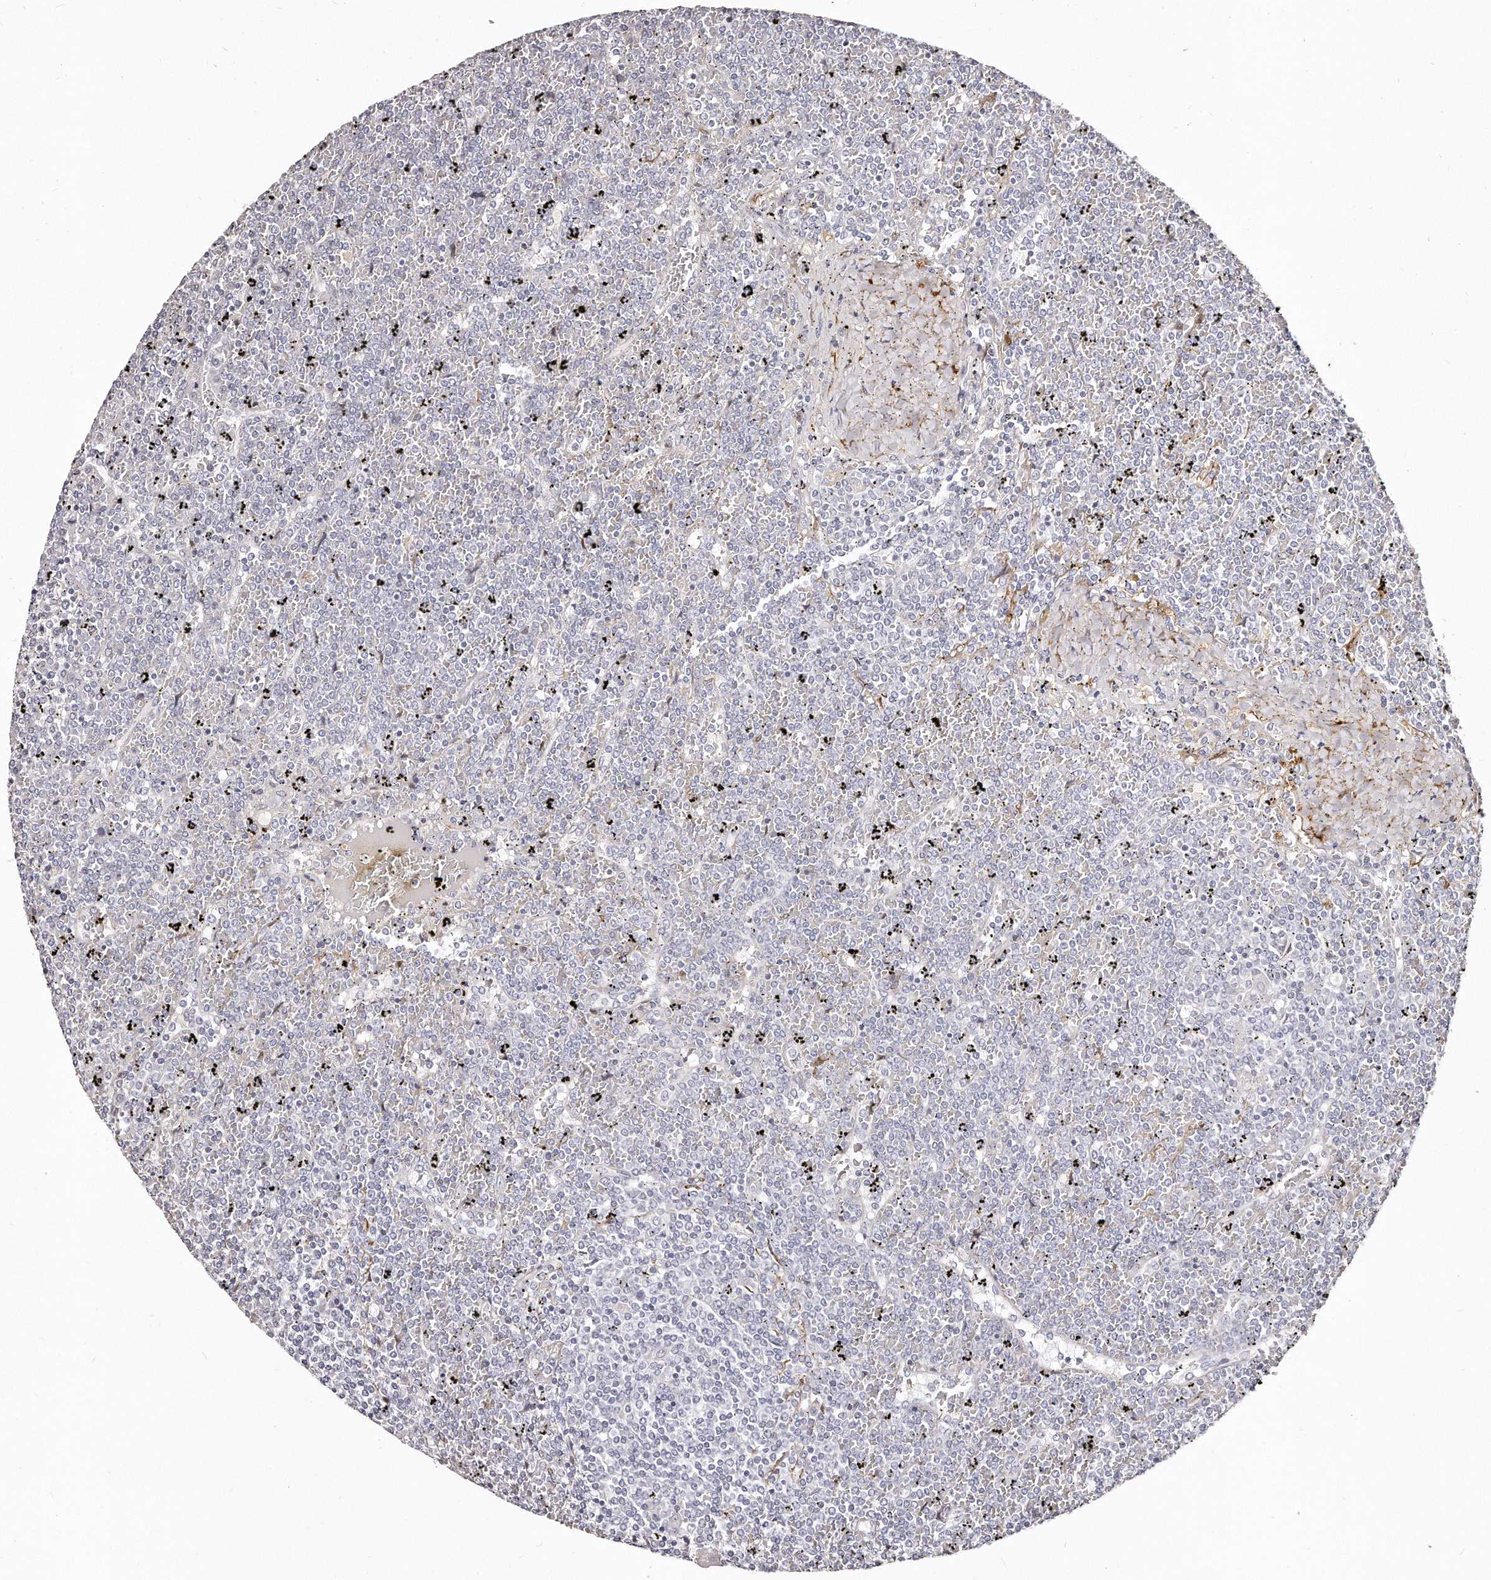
{"staining": {"intensity": "negative", "quantity": "none", "location": "none"}, "tissue": "lymphoma", "cell_type": "Tumor cells", "image_type": "cancer", "snomed": [{"axis": "morphology", "description": "Malignant lymphoma, non-Hodgkin's type, Low grade"}, {"axis": "topography", "description": "Spleen"}], "caption": "The micrograph exhibits no staining of tumor cells in lymphoma.", "gene": "LMOD1", "patient": {"sex": "female", "age": 19}}